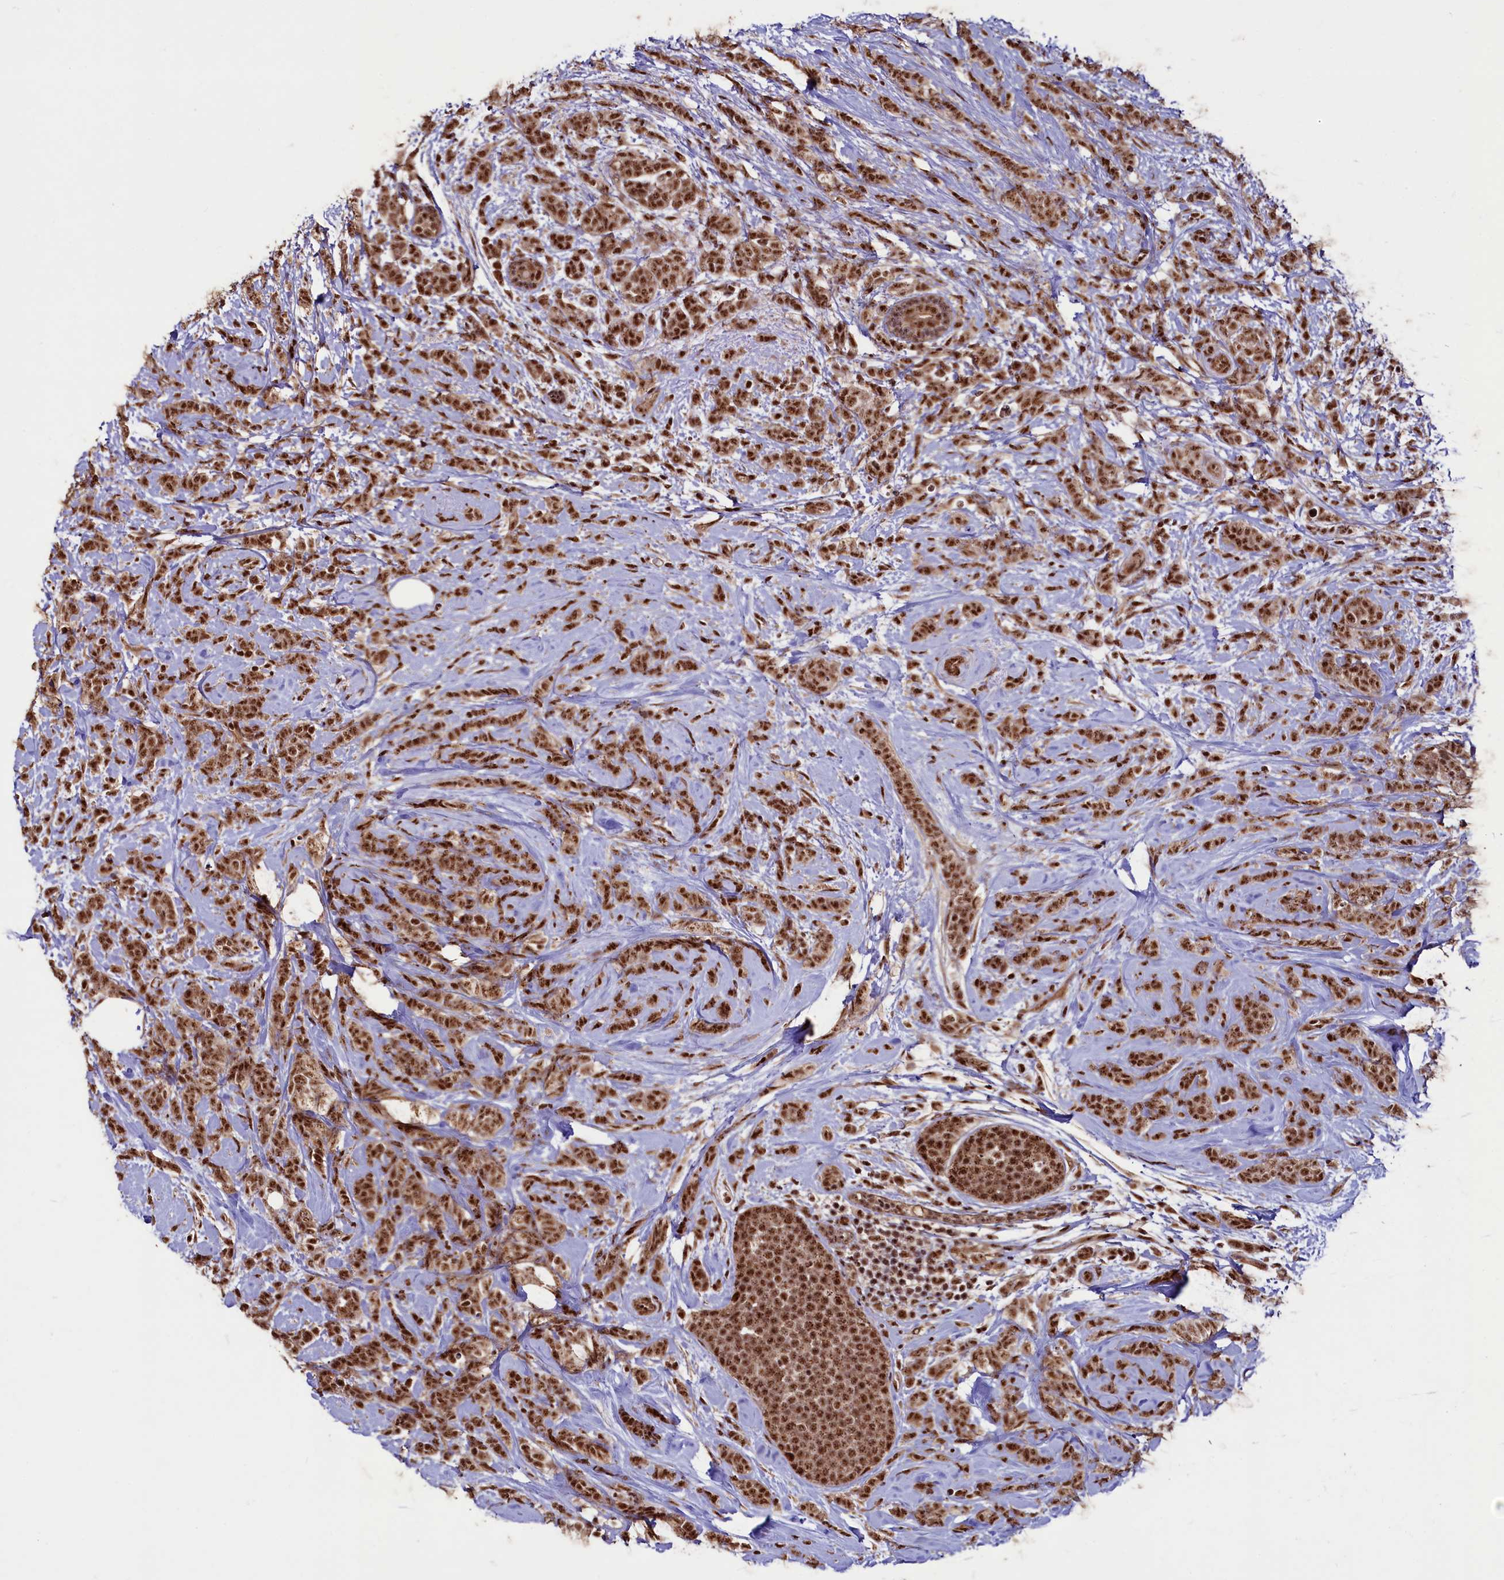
{"staining": {"intensity": "strong", "quantity": ">75%", "location": "nuclear"}, "tissue": "breast cancer", "cell_type": "Tumor cells", "image_type": "cancer", "snomed": [{"axis": "morphology", "description": "Lobular carcinoma"}, {"axis": "topography", "description": "Breast"}], "caption": "Approximately >75% of tumor cells in human lobular carcinoma (breast) exhibit strong nuclear protein staining as visualized by brown immunohistochemical staining.", "gene": "SFSWAP", "patient": {"sex": "female", "age": 58}}